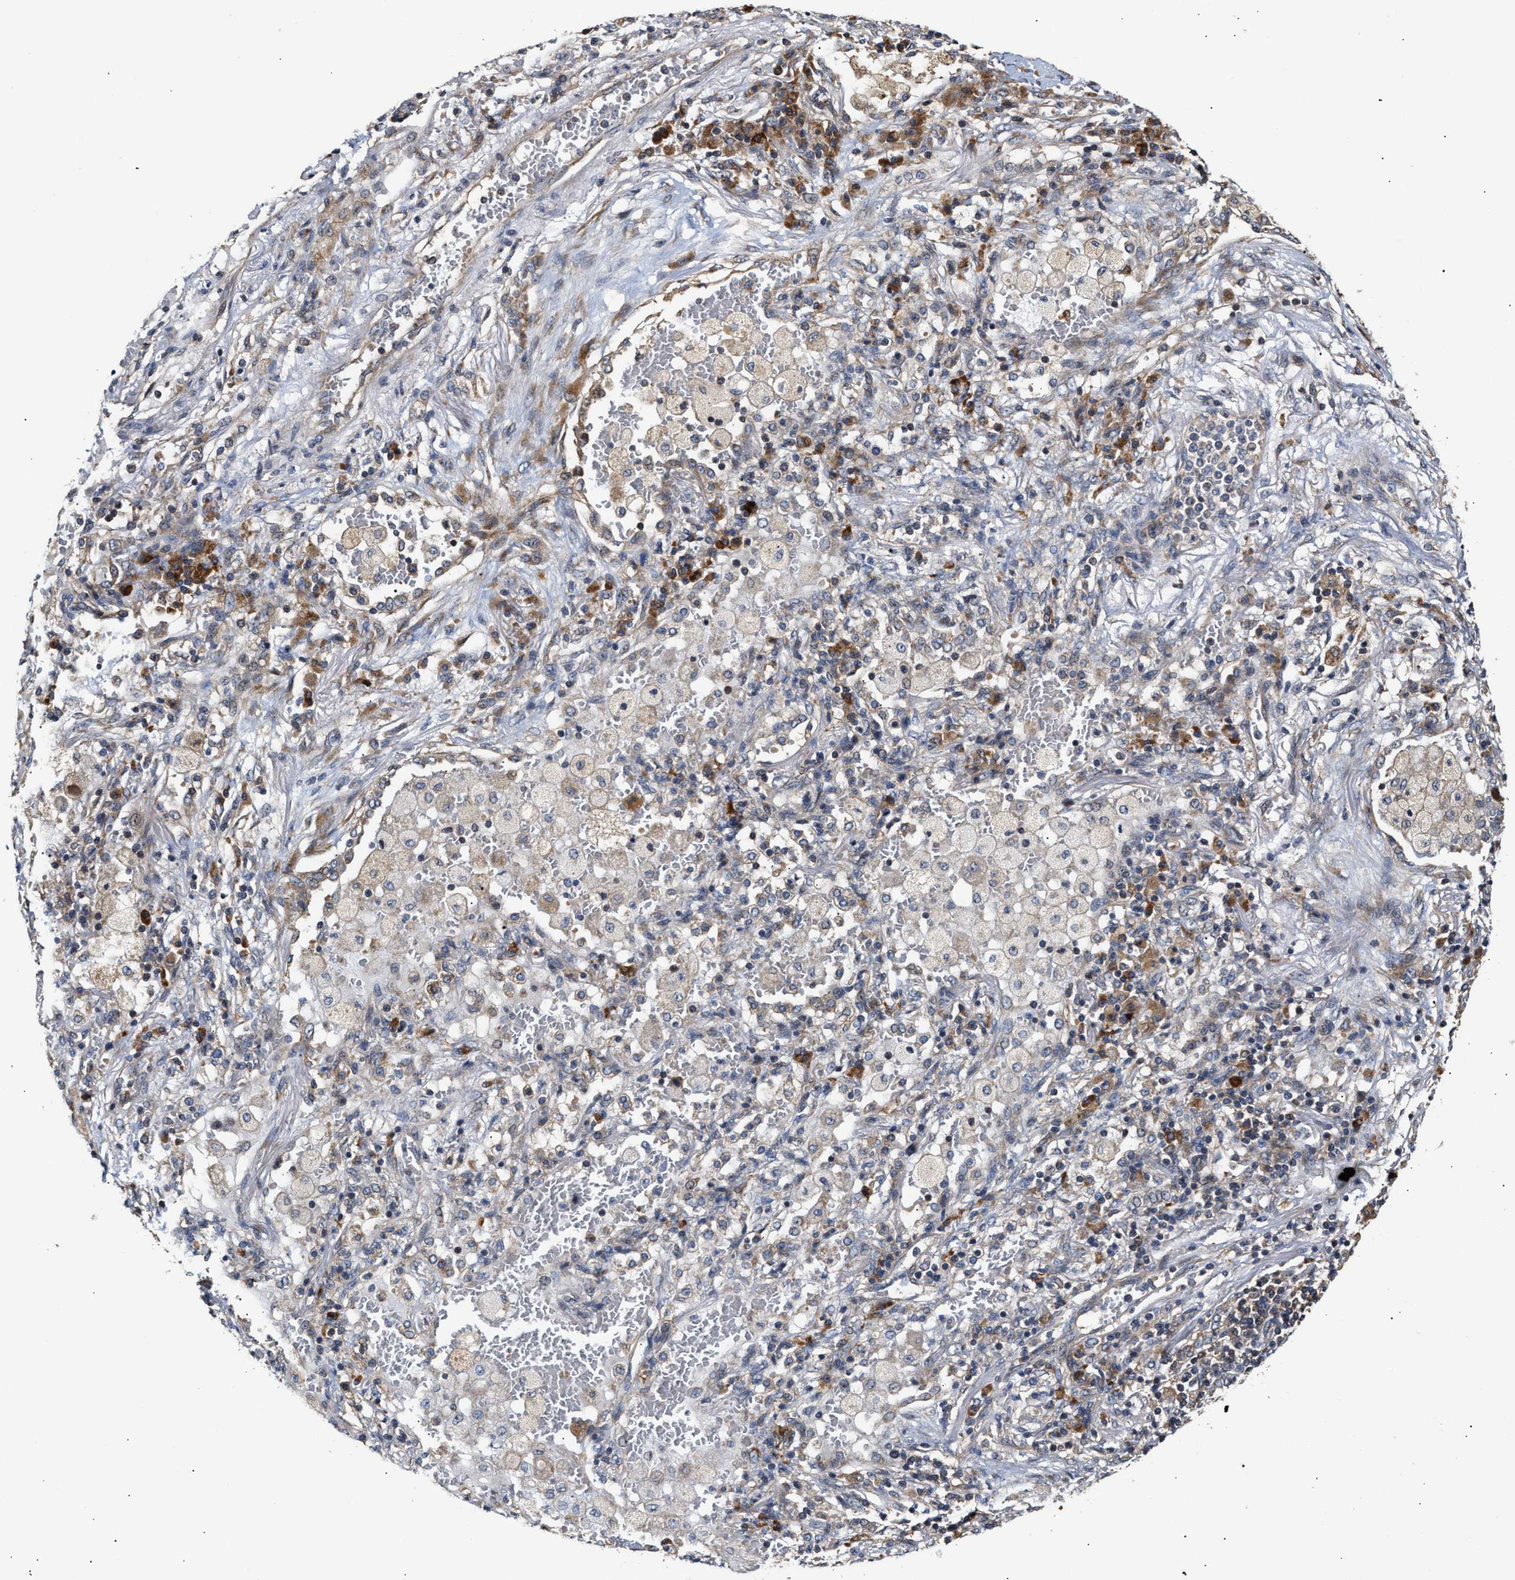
{"staining": {"intensity": "negative", "quantity": "none", "location": "none"}, "tissue": "lung cancer", "cell_type": "Tumor cells", "image_type": "cancer", "snomed": [{"axis": "morphology", "description": "Squamous cell carcinoma, NOS"}, {"axis": "topography", "description": "Lung"}], "caption": "A high-resolution image shows immunohistochemistry (IHC) staining of squamous cell carcinoma (lung), which shows no significant positivity in tumor cells.", "gene": "CLIP2", "patient": {"sex": "male", "age": 61}}